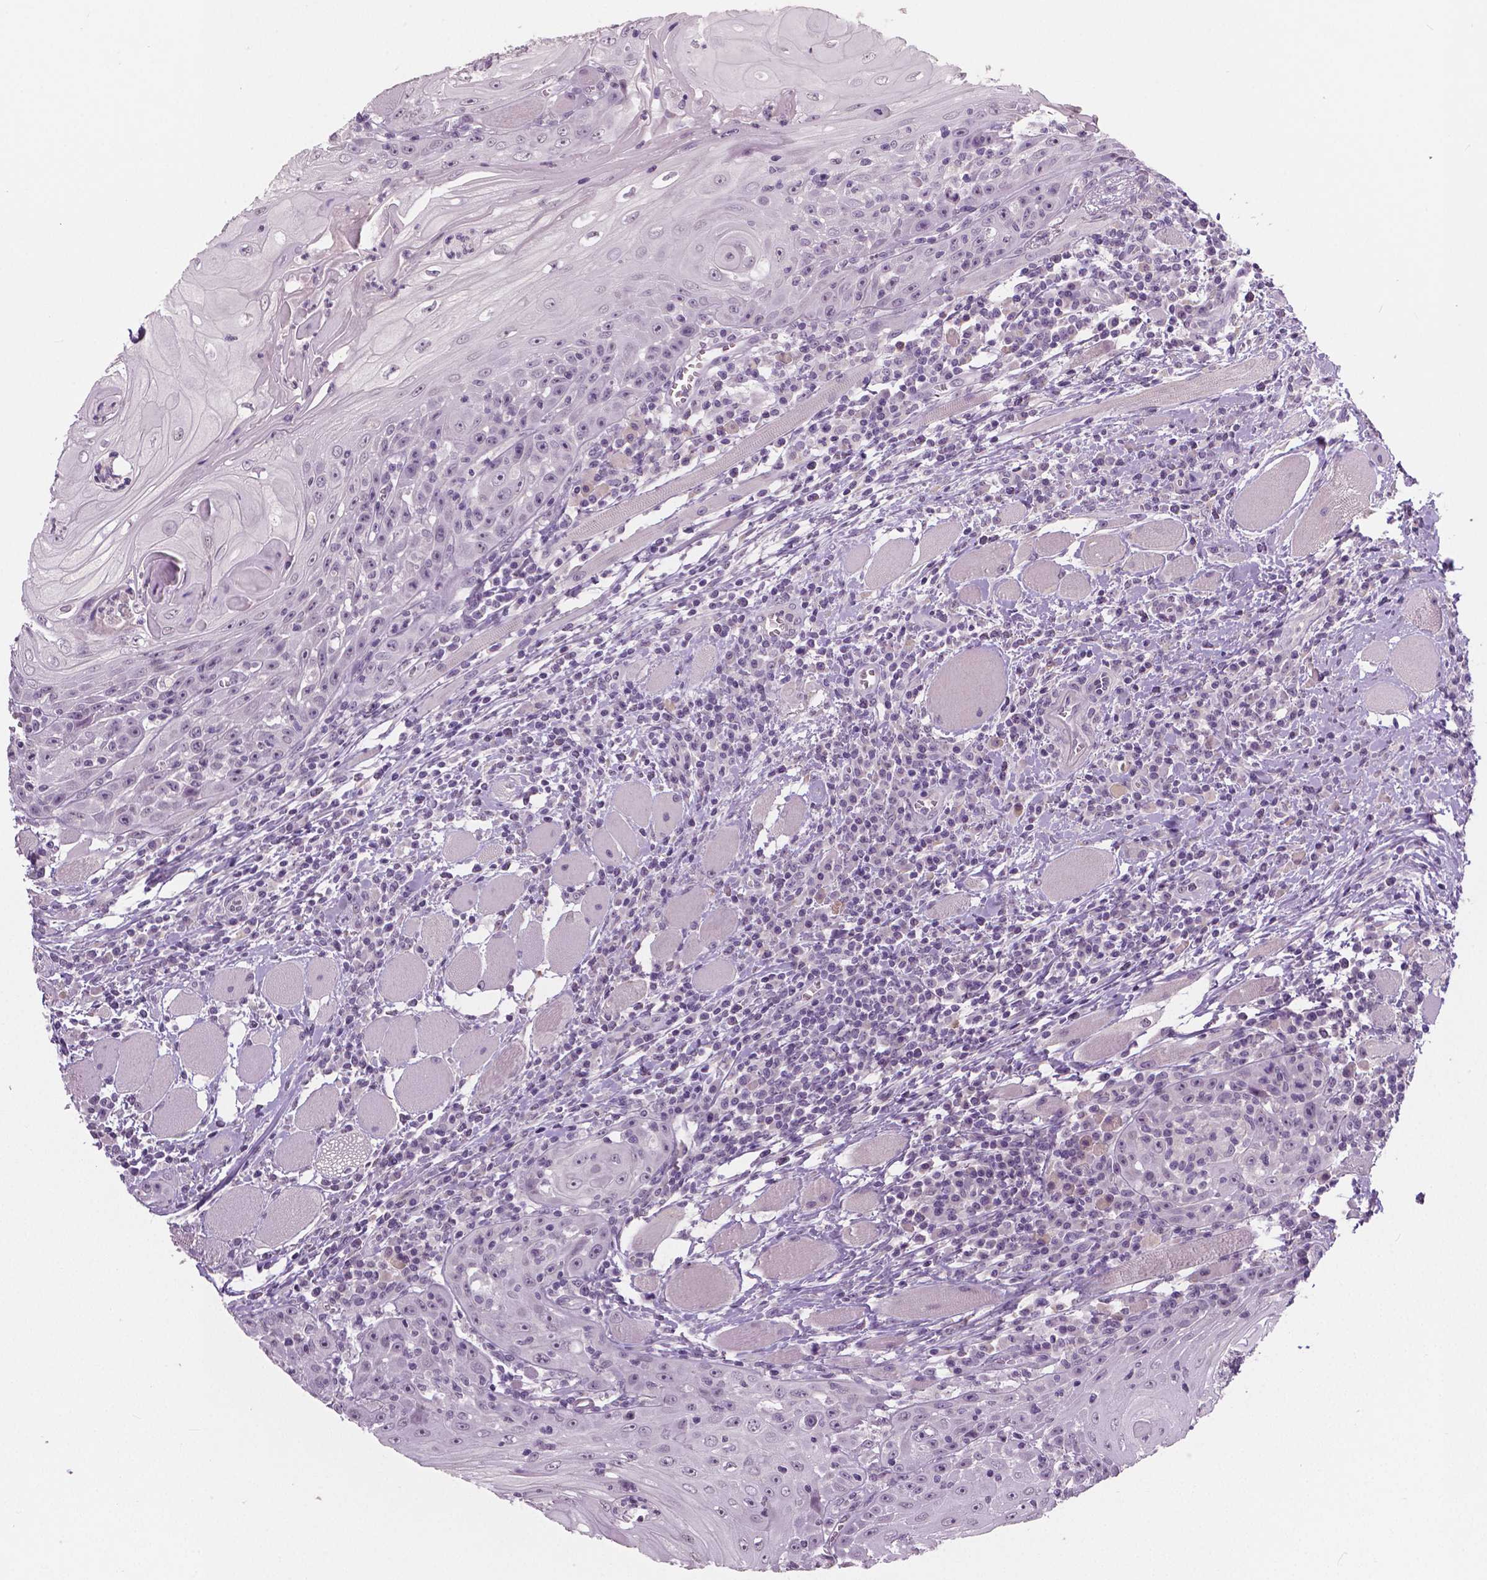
{"staining": {"intensity": "negative", "quantity": "none", "location": "none"}, "tissue": "head and neck cancer", "cell_type": "Tumor cells", "image_type": "cancer", "snomed": [{"axis": "morphology", "description": "Squamous cell carcinoma, NOS"}, {"axis": "topography", "description": "Head-Neck"}], "caption": "Tumor cells are negative for protein expression in human head and neck squamous cell carcinoma.", "gene": "NECAB1", "patient": {"sex": "male", "age": 52}}